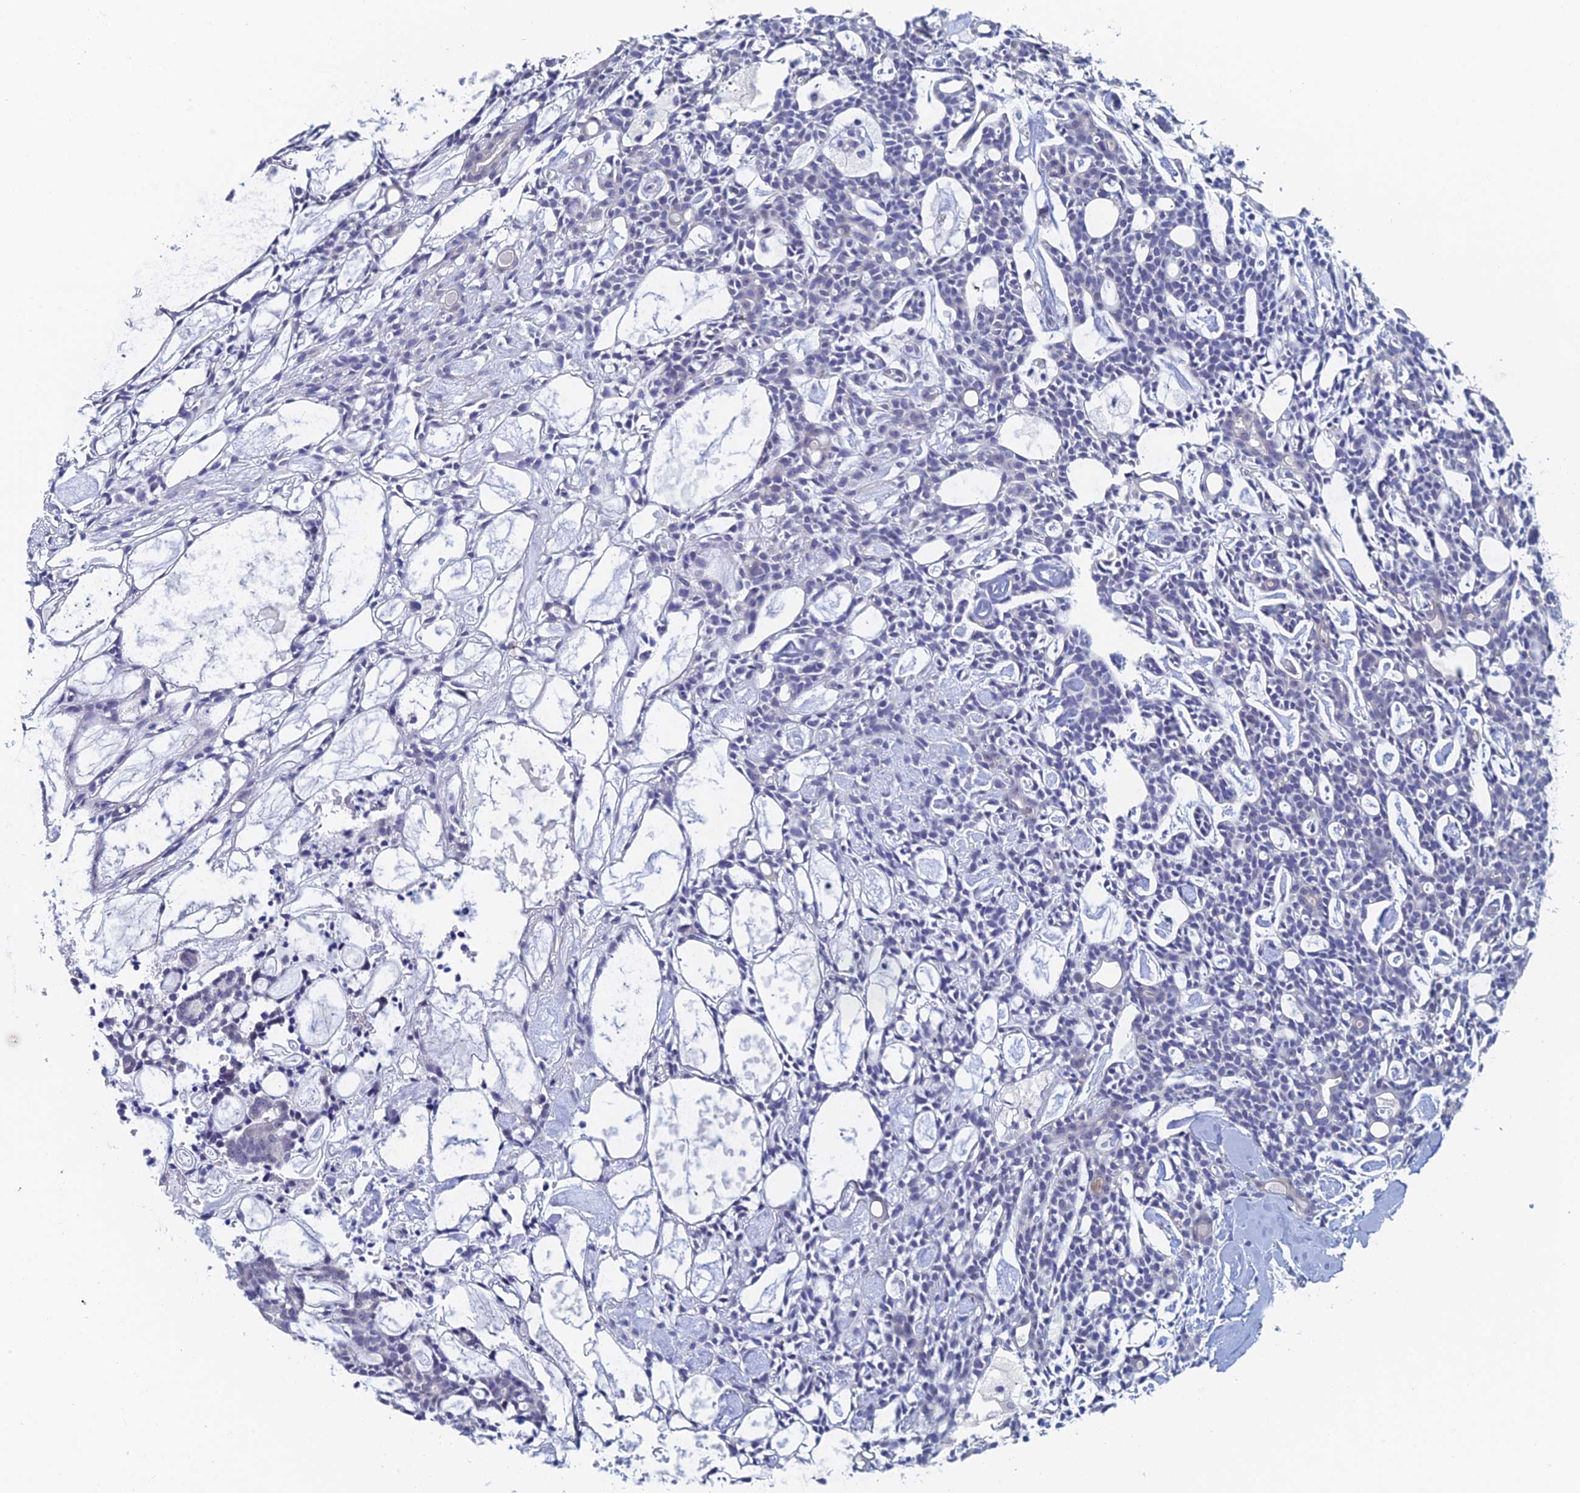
{"staining": {"intensity": "negative", "quantity": "none", "location": "none"}, "tissue": "head and neck cancer", "cell_type": "Tumor cells", "image_type": "cancer", "snomed": [{"axis": "morphology", "description": "Adenocarcinoma, NOS"}, {"axis": "topography", "description": "Salivary gland"}, {"axis": "topography", "description": "Head-Neck"}], "caption": "Immunohistochemistry histopathology image of head and neck cancer stained for a protein (brown), which displays no expression in tumor cells. (DAB (3,3'-diaminobenzidine) immunohistochemistry with hematoxylin counter stain).", "gene": "GMNC", "patient": {"sex": "male", "age": 55}}